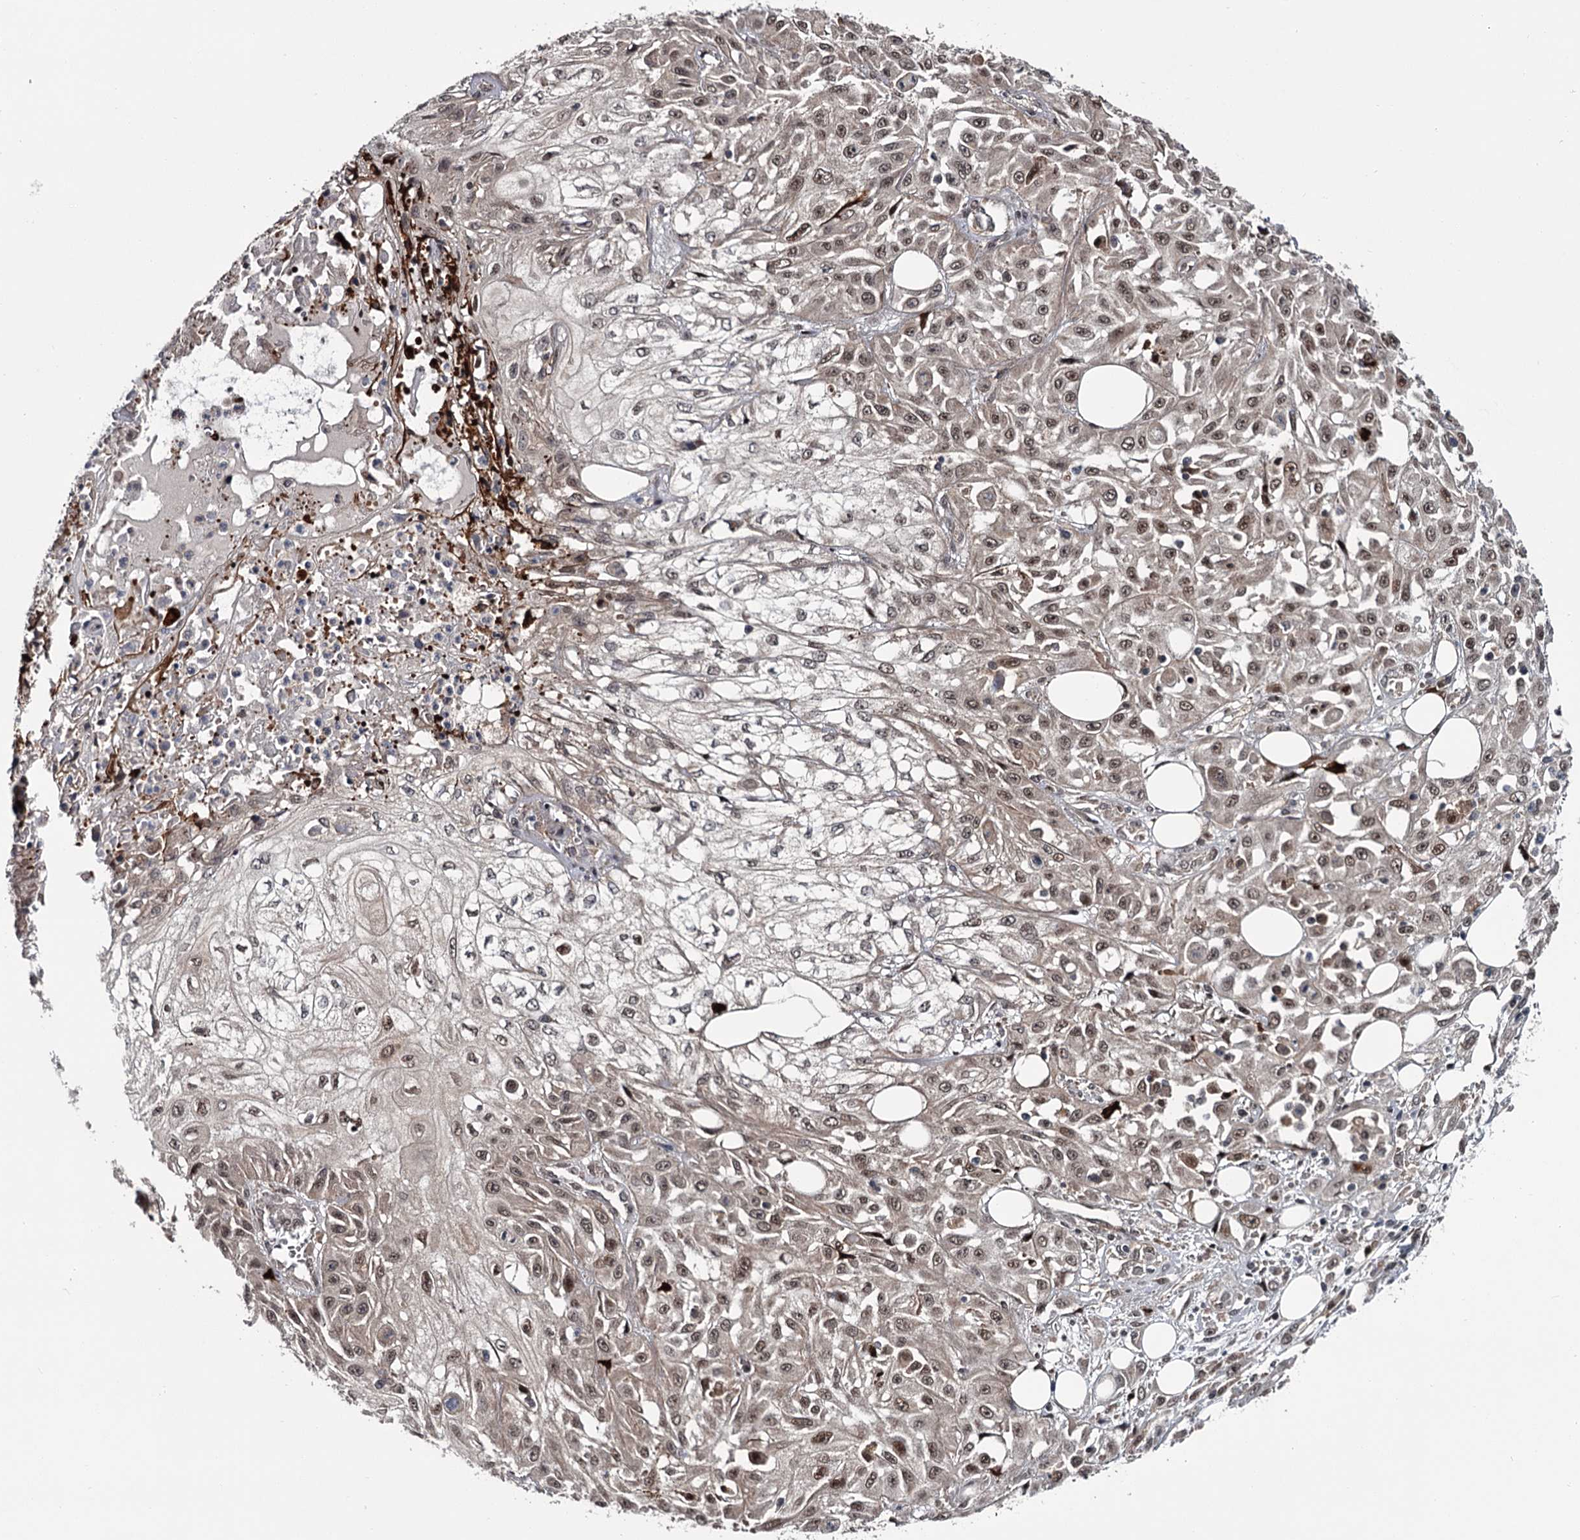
{"staining": {"intensity": "weak", "quantity": "25%-75%", "location": "cytoplasmic/membranous,nuclear"}, "tissue": "skin cancer", "cell_type": "Tumor cells", "image_type": "cancer", "snomed": [{"axis": "morphology", "description": "Squamous cell carcinoma, NOS"}, {"axis": "morphology", "description": "Squamous cell carcinoma, metastatic, NOS"}, {"axis": "topography", "description": "Skin"}, {"axis": "topography", "description": "Lymph node"}], "caption": "IHC staining of skin metastatic squamous cell carcinoma, which demonstrates low levels of weak cytoplasmic/membranous and nuclear positivity in approximately 25%-75% of tumor cells indicating weak cytoplasmic/membranous and nuclear protein positivity. The staining was performed using DAB (brown) for protein detection and nuclei were counterstained in hematoxylin (blue).", "gene": "DAO", "patient": {"sex": "male", "age": 75}}